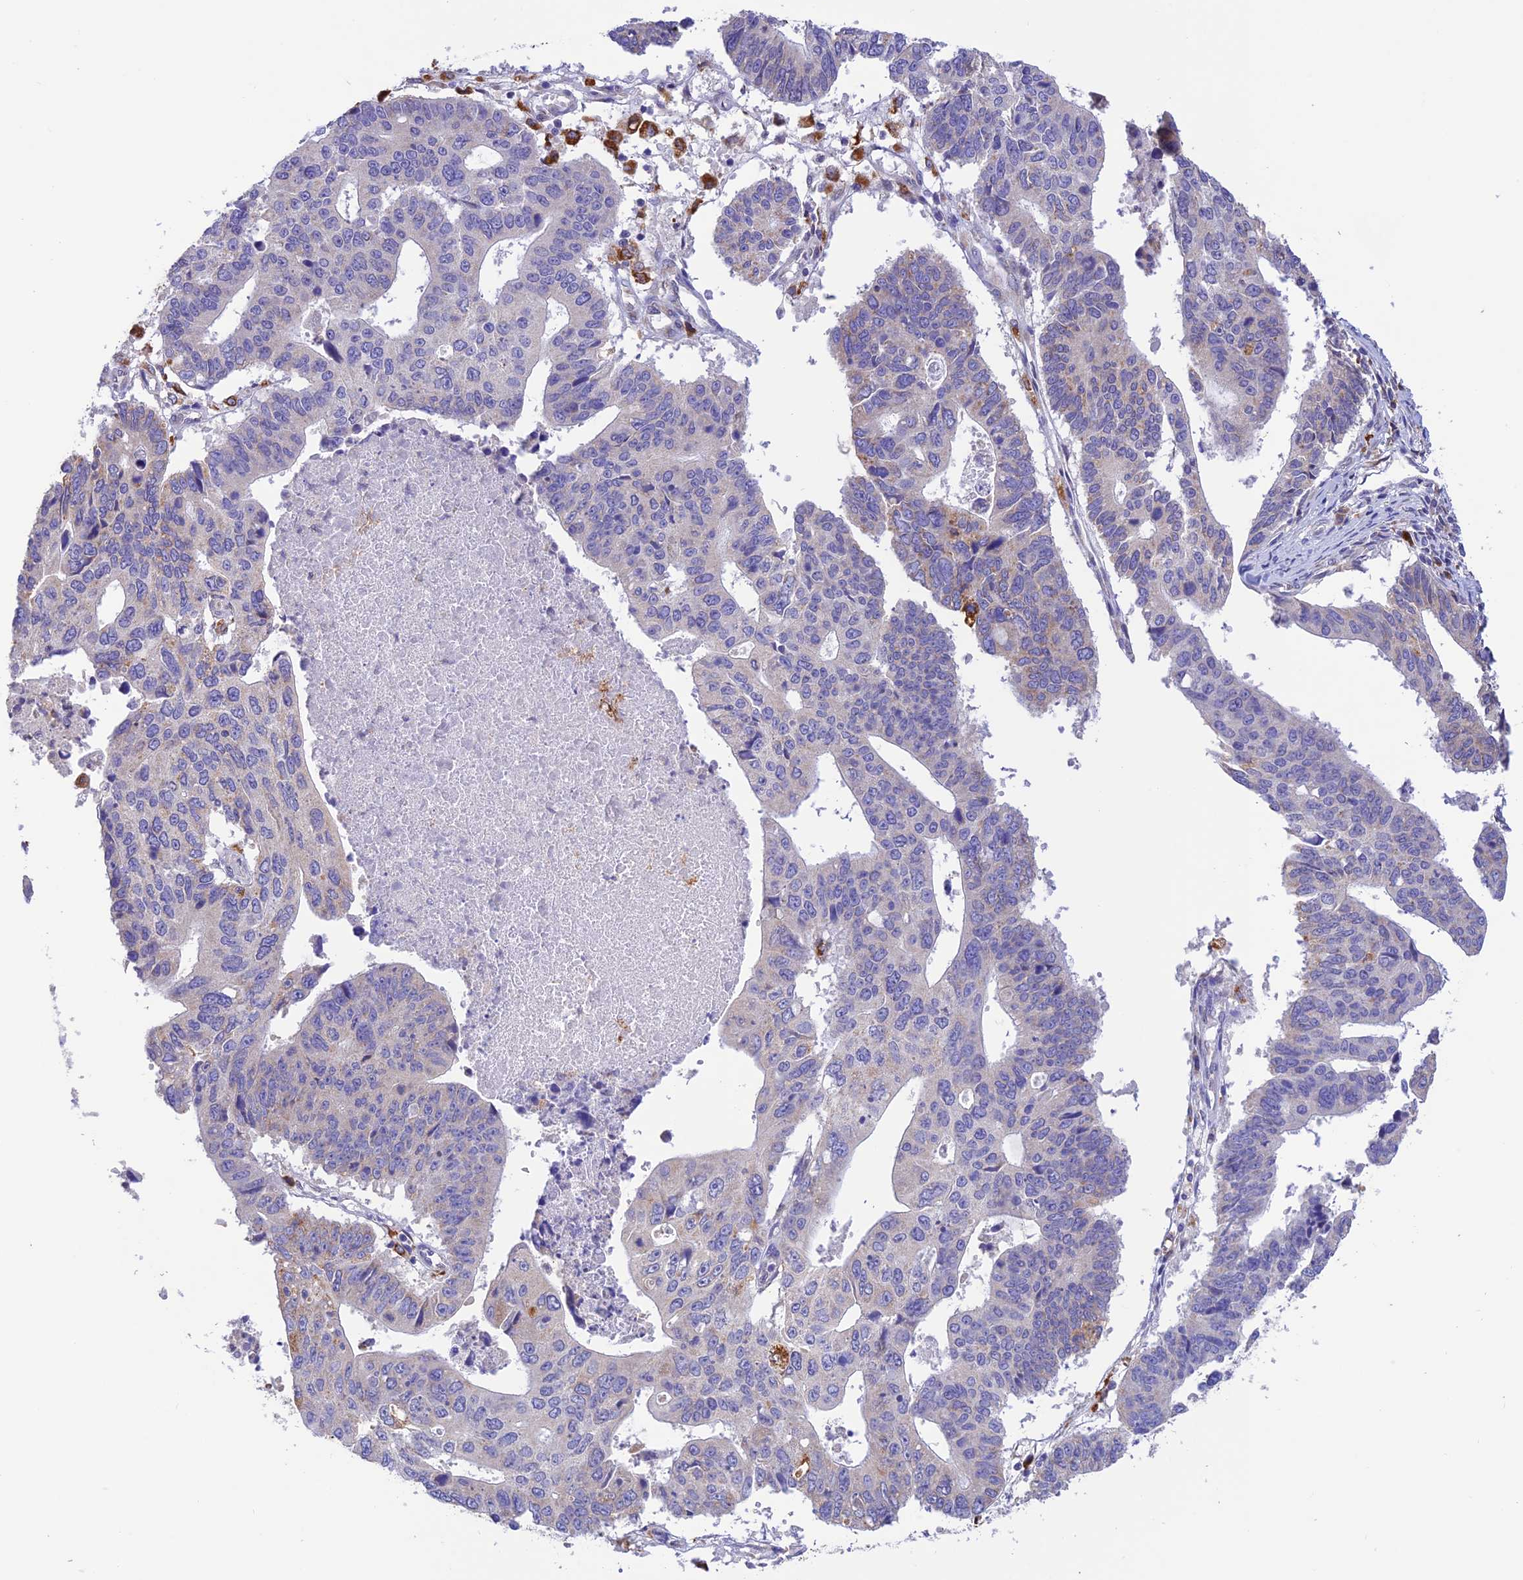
{"staining": {"intensity": "negative", "quantity": "none", "location": "none"}, "tissue": "stomach cancer", "cell_type": "Tumor cells", "image_type": "cancer", "snomed": [{"axis": "morphology", "description": "Adenocarcinoma, NOS"}, {"axis": "topography", "description": "Stomach"}], "caption": "Immunohistochemical staining of stomach cancer (adenocarcinoma) exhibits no significant positivity in tumor cells.", "gene": "VKORC1", "patient": {"sex": "male", "age": 59}}